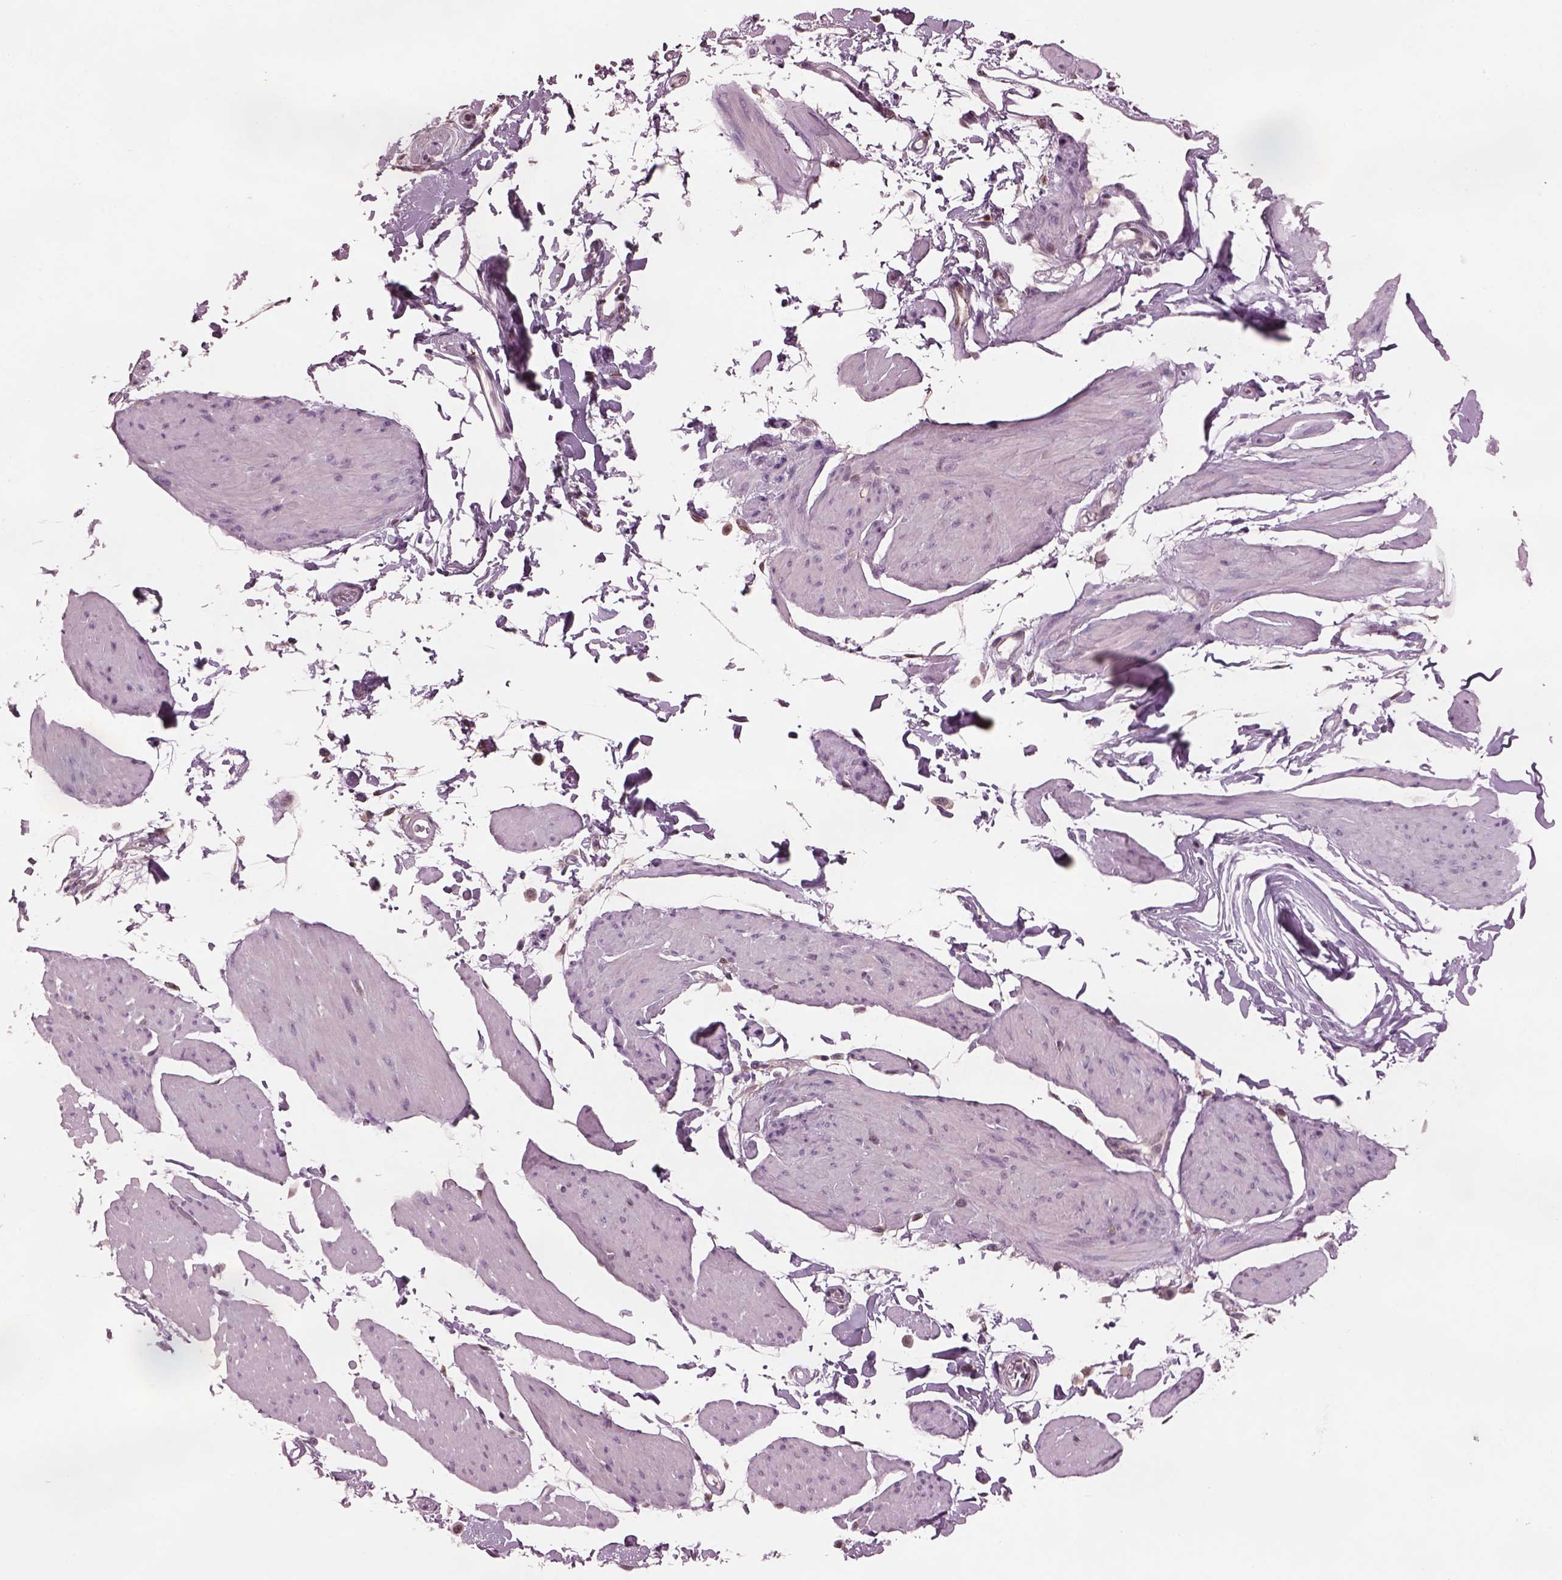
{"staining": {"intensity": "negative", "quantity": "none", "location": "none"}, "tissue": "smooth muscle", "cell_type": "Smooth muscle cells", "image_type": "normal", "snomed": [{"axis": "morphology", "description": "Normal tissue, NOS"}, {"axis": "topography", "description": "Adipose tissue"}, {"axis": "topography", "description": "Smooth muscle"}, {"axis": "topography", "description": "Peripheral nerve tissue"}], "caption": "Immunohistochemistry (IHC) image of normal human smooth muscle stained for a protein (brown), which demonstrates no positivity in smooth muscle cells.", "gene": "SRI", "patient": {"sex": "male", "age": 83}}